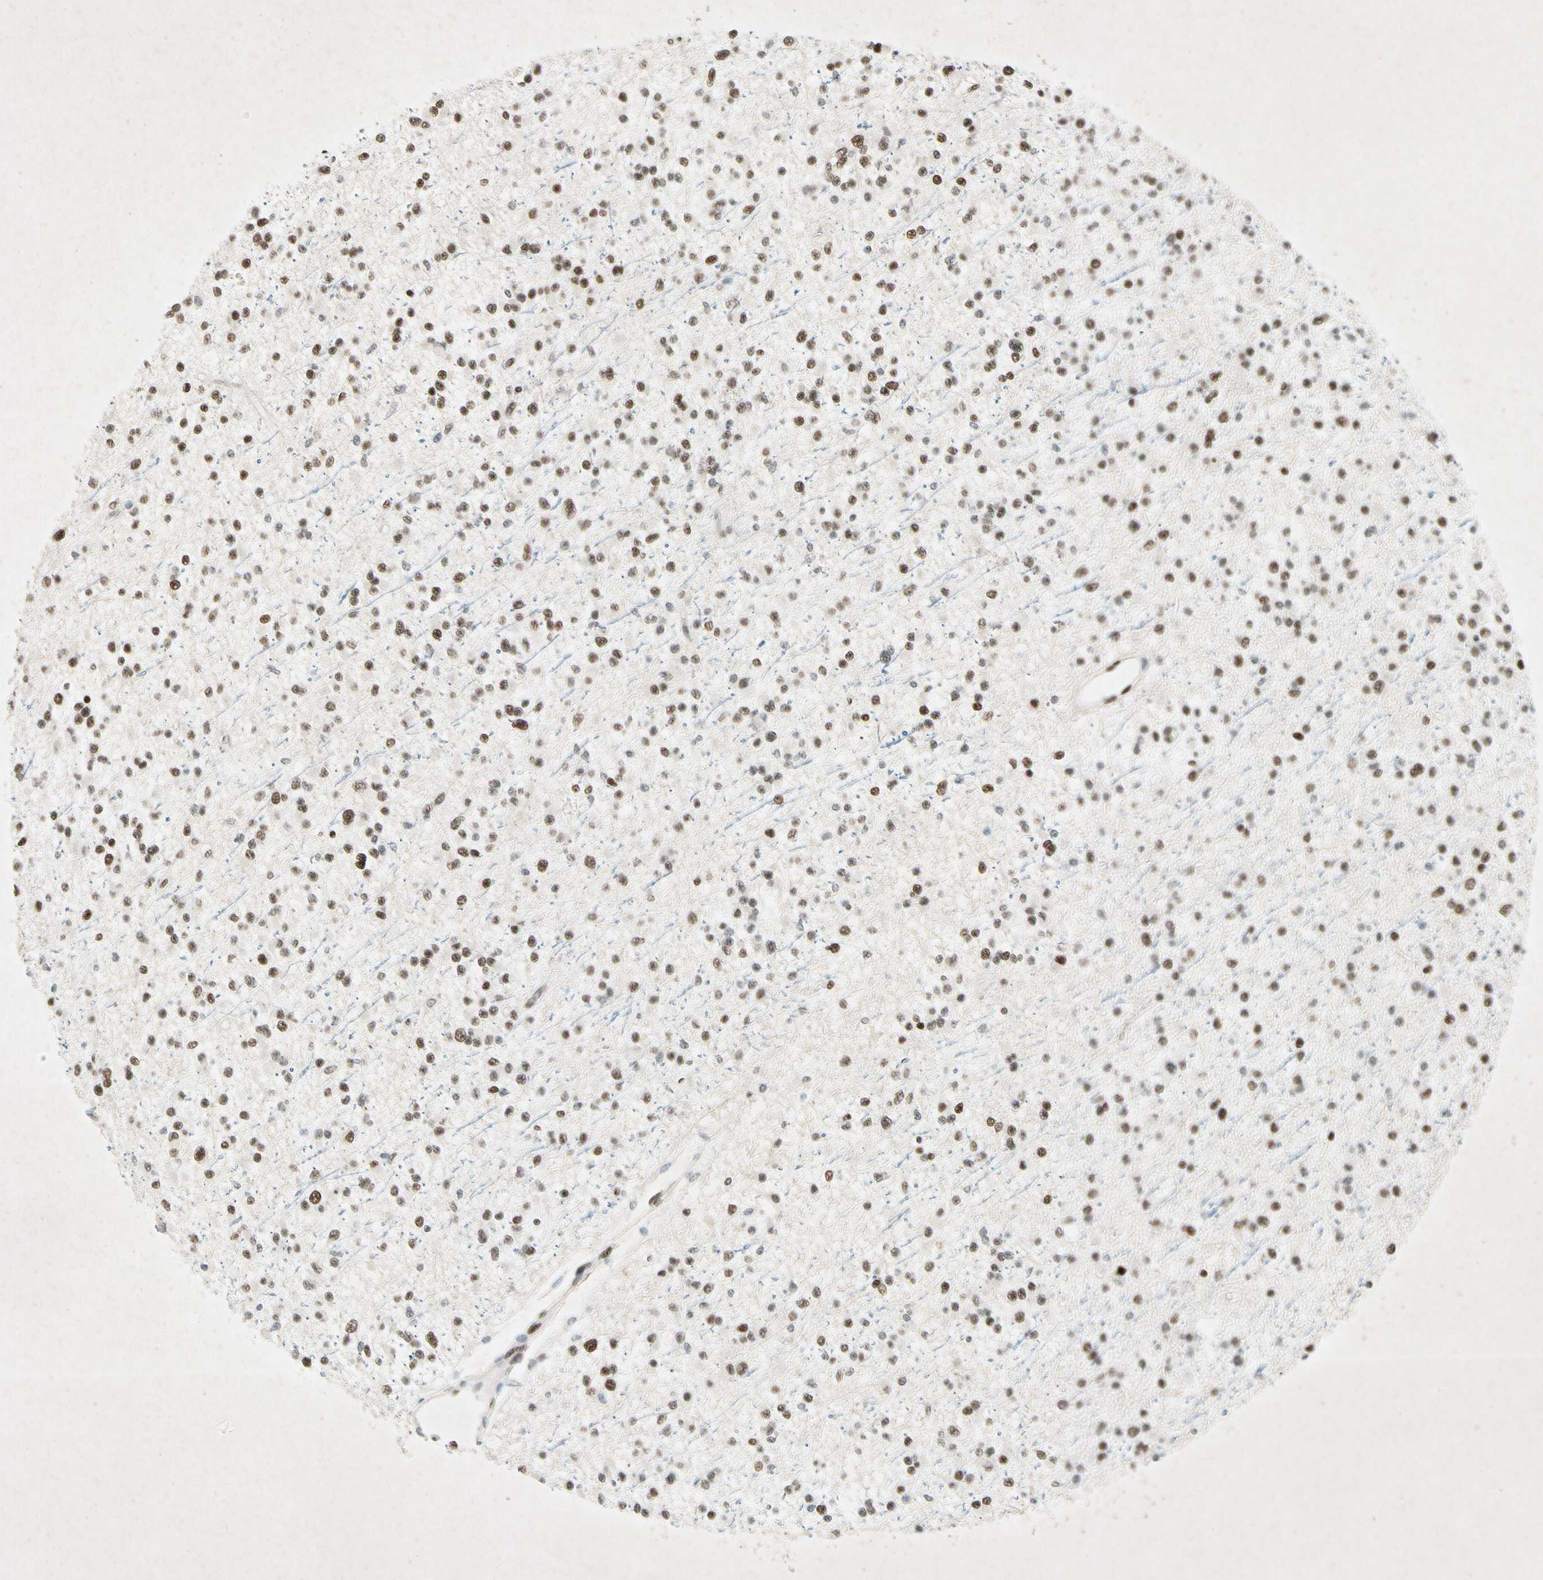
{"staining": {"intensity": "strong", "quantity": ">75%", "location": "nuclear"}, "tissue": "glioma", "cell_type": "Tumor cells", "image_type": "cancer", "snomed": [{"axis": "morphology", "description": "Glioma, malignant, Low grade"}, {"axis": "topography", "description": "Brain"}], "caption": "Tumor cells demonstrate high levels of strong nuclear positivity in about >75% of cells in glioma.", "gene": "RNF43", "patient": {"sex": "female", "age": 22}}